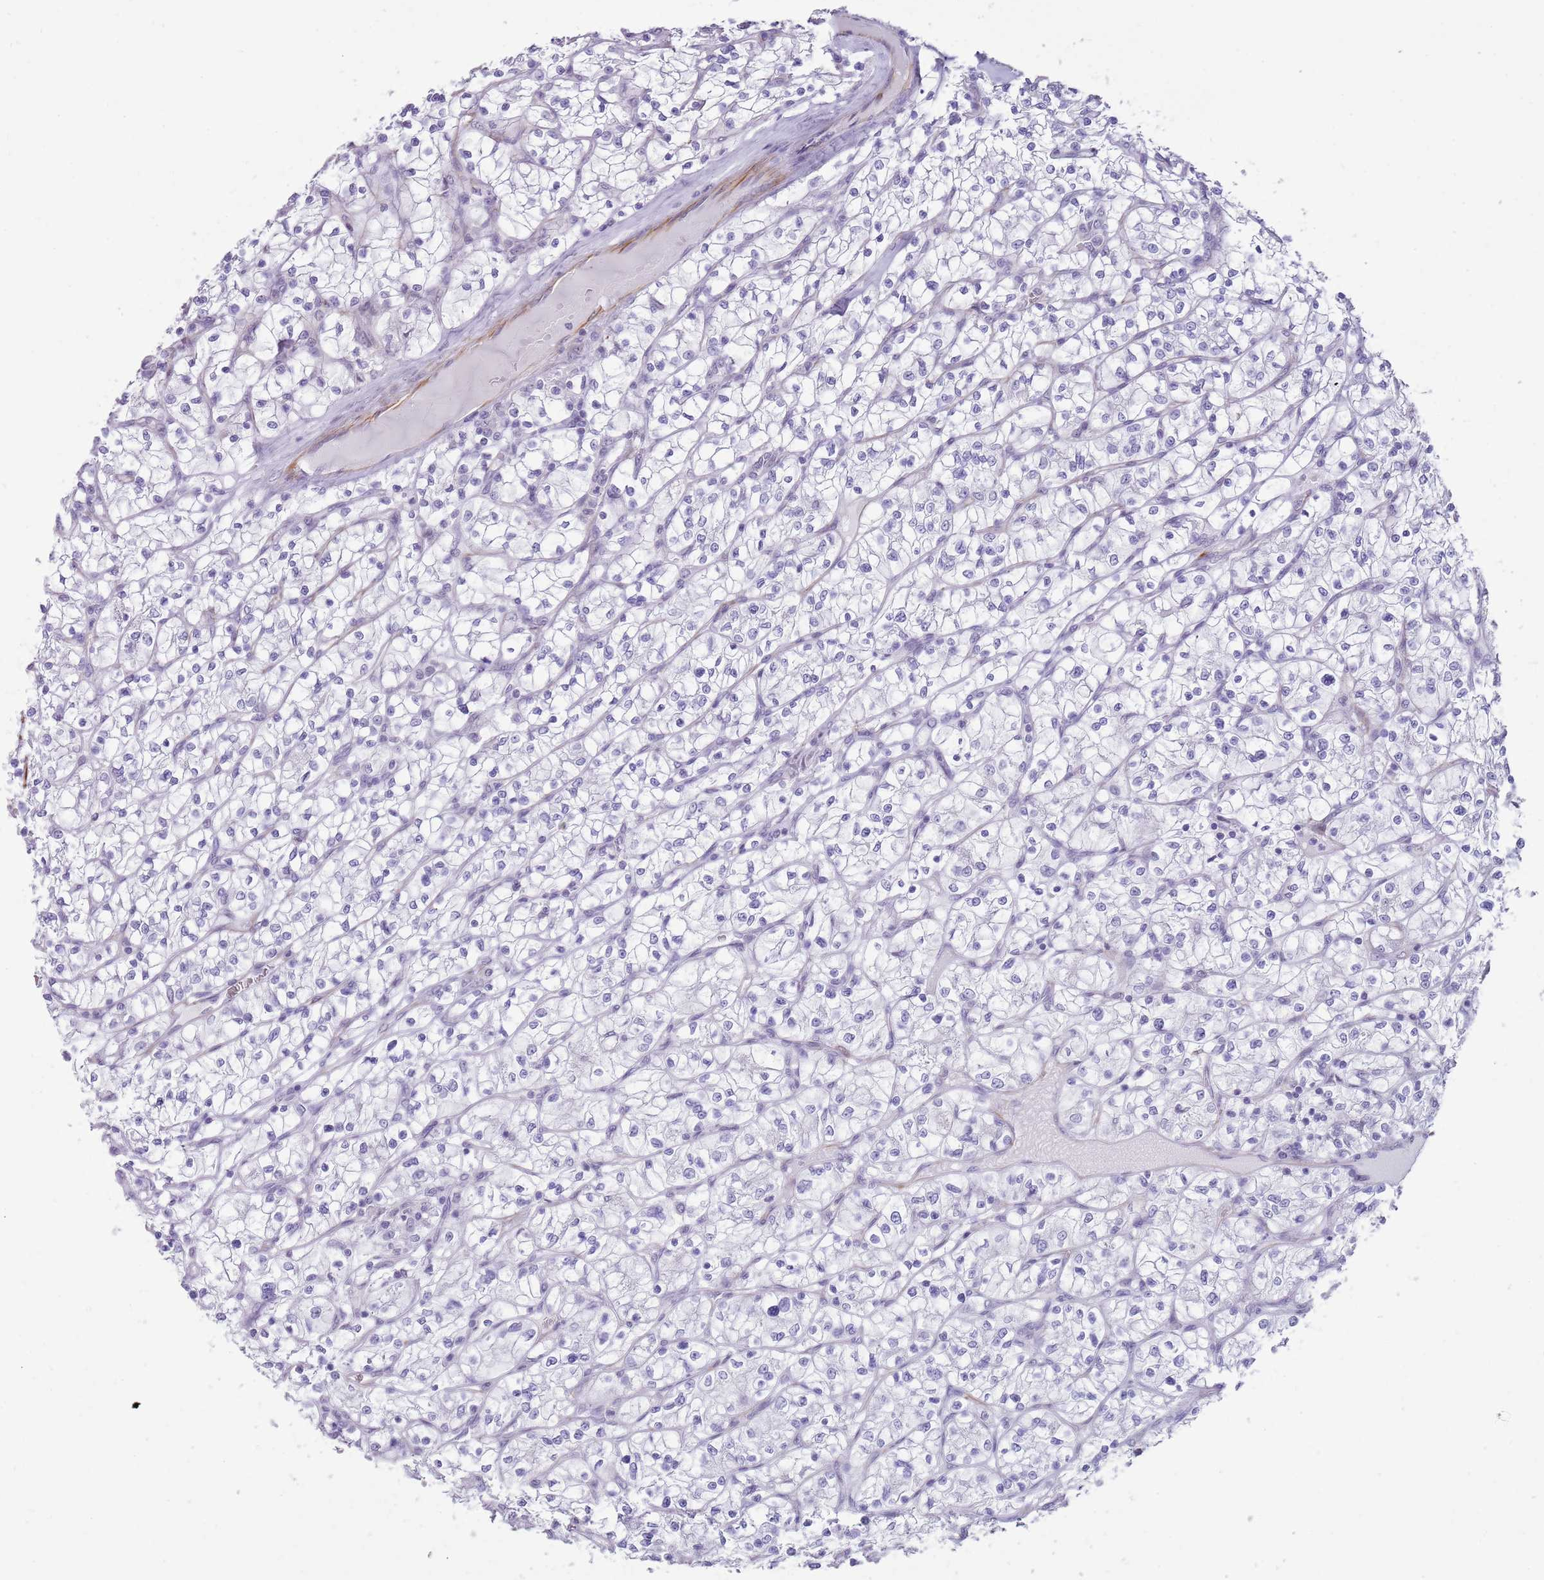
{"staining": {"intensity": "negative", "quantity": "none", "location": "none"}, "tissue": "renal cancer", "cell_type": "Tumor cells", "image_type": "cancer", "snomed": [{"axis": "morphology", "description": "Adenocarcinoma, NOS"}, {"axis": "topography", "description": "Kidney"}], "caption": "DAB (3,3'-diaminobenzidine) immunohistochemical staining of renal cancer (adenocarcinoma) reveals no significant expression in tumor cells. Brightfield microscopy of immunohistochemistry stained with DAB (3,3'-diaminobenzidine) (brown) and hematoxylin (blue), captured at high magnification.", "gene": "NBPF3", "patient": {"sex": "female", "age": 64}}